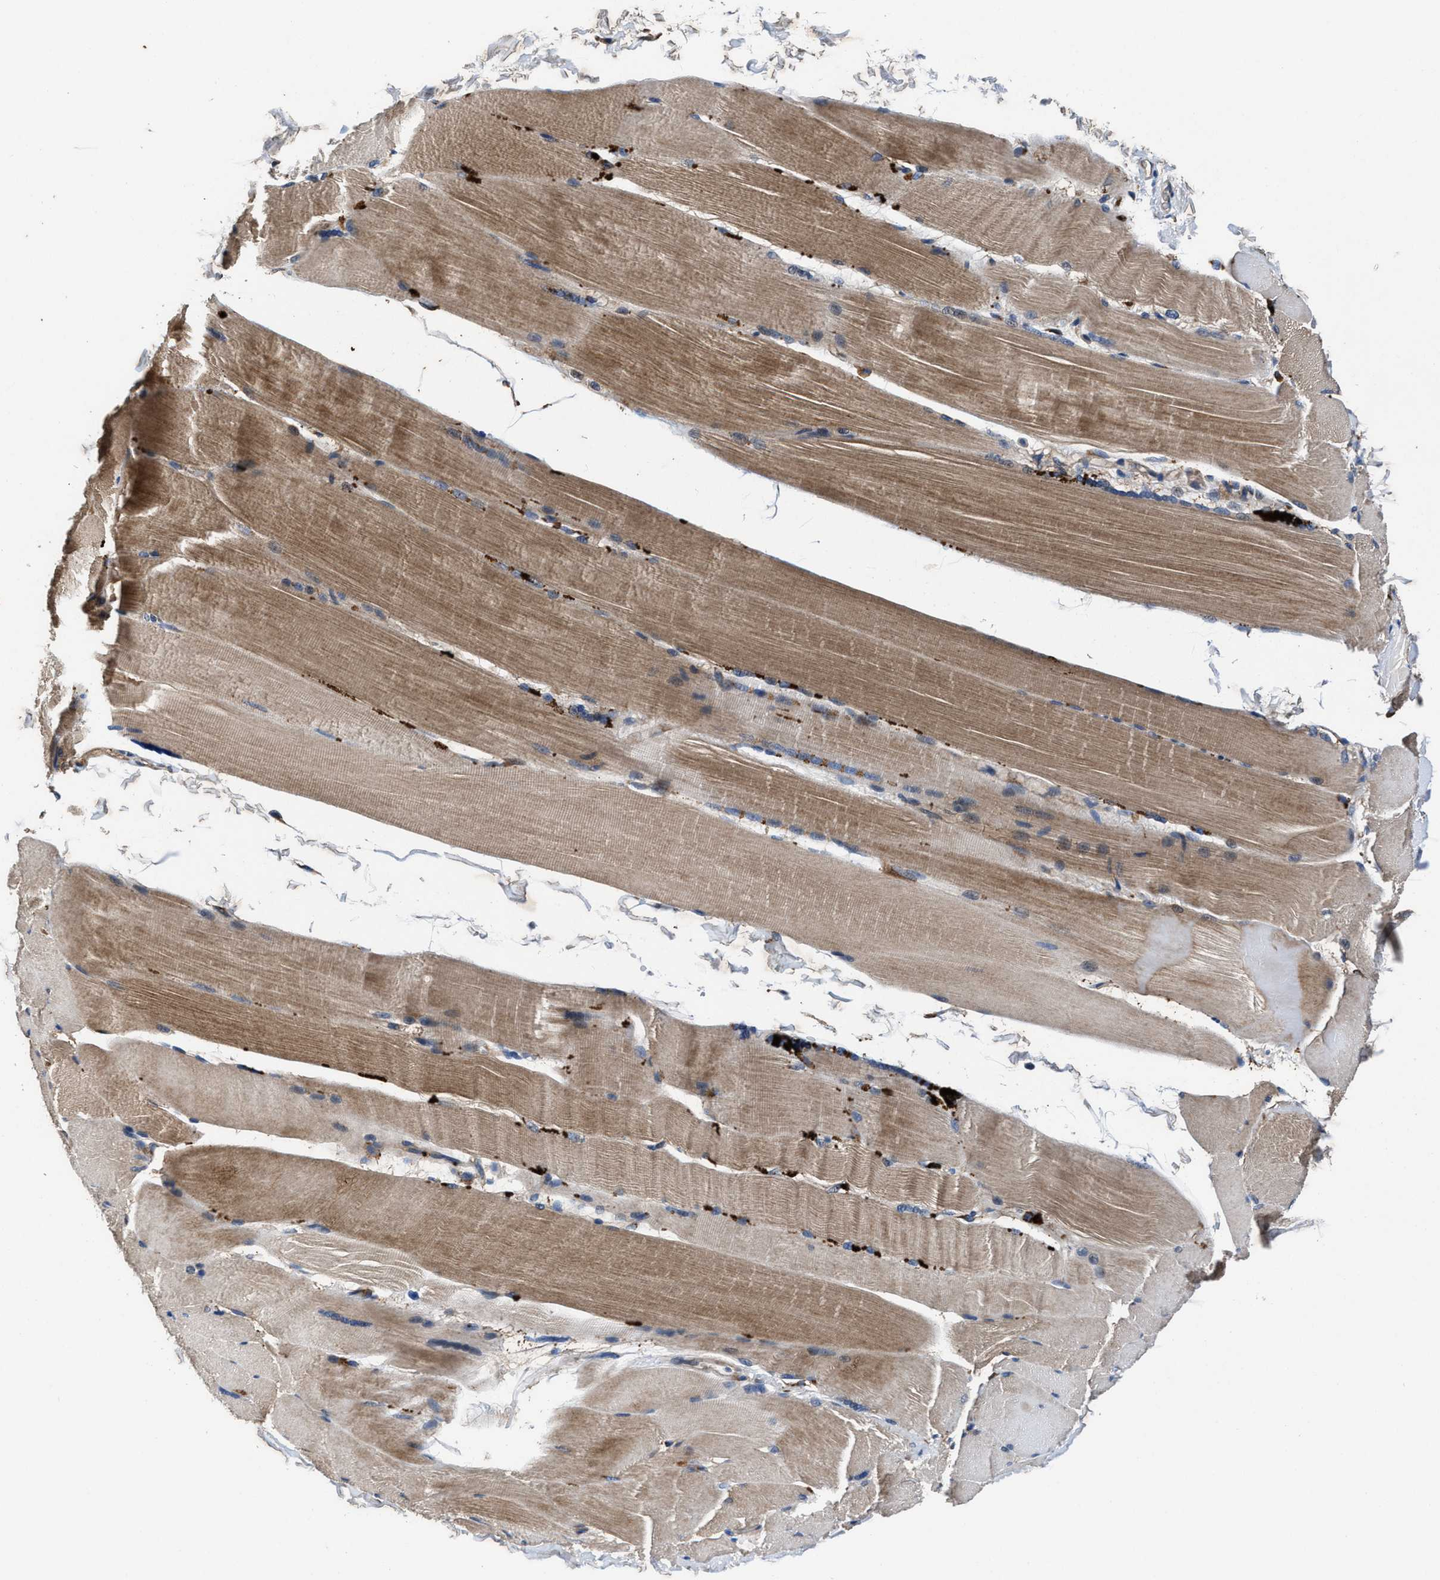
{"staining": {"intensity": "moderate", "quantity": ">75%", "location": "cytoplasmic/membranous"}, "tissue": "skeletal muscle", "cell_type": "Myocytes", "image_type": "normal", "snomed": [{"axis": "morphology", "description": "Normal tissue, NOS"}, {"axis": "topography", "description": "Skin"}, {"axis": "topography", "description": "Skeletal muscle"}], "caption": "Myocytes demonstrate moderate cytoplasmic/membranous staining in approximately >75% of cells in unremarkable skeletal muscle.", "gene": "IDNK", "patient": {"sex": "male", "age": 83}}